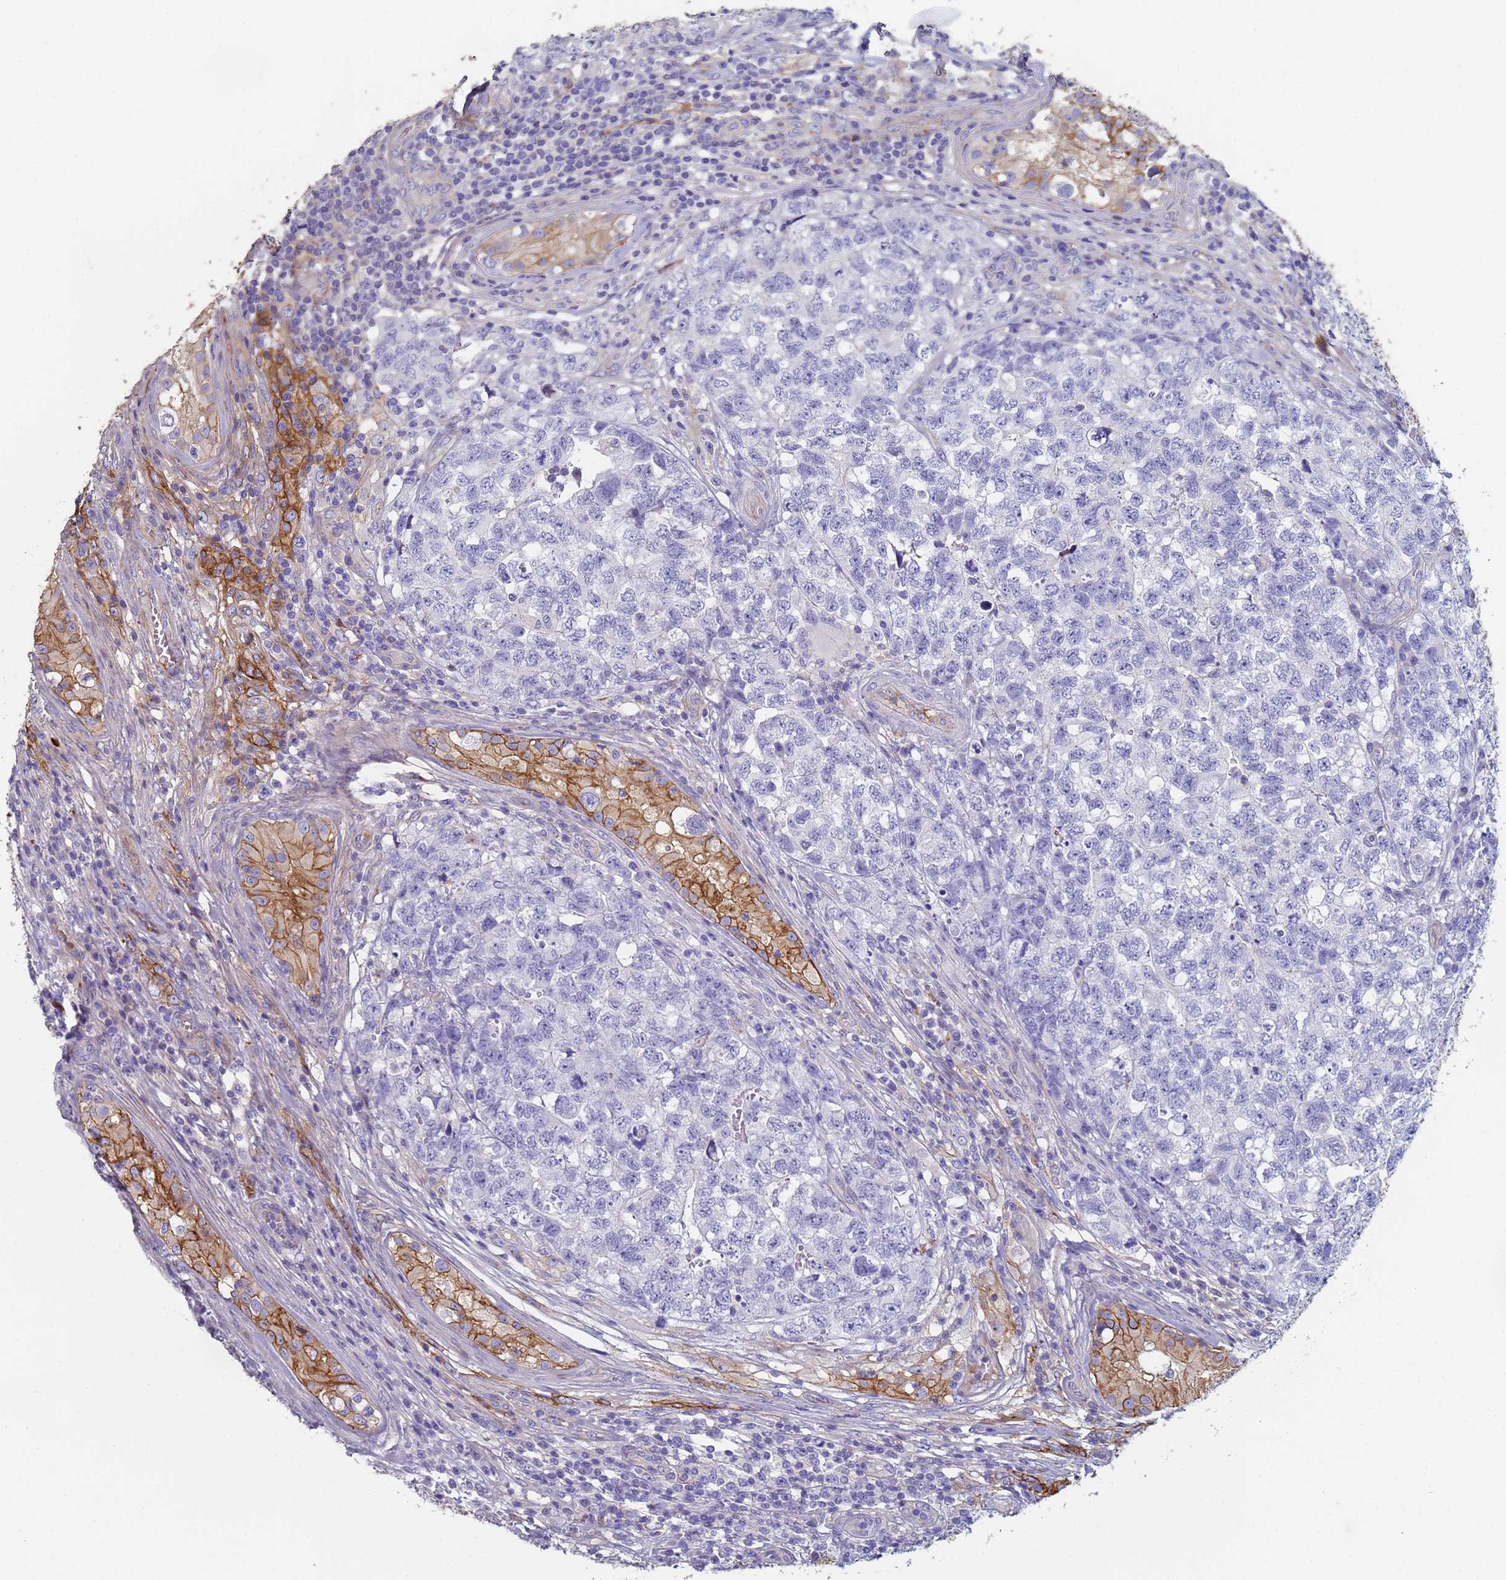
{"staining": {"intensity": "negative", "quantity": "none", "location": "none"}, "tissue": "testis cancer", "cell_type": "Tumor cells", "image_type": "cancer", "snomed": [{"axis": "morphology", "description": "Carcinoma, Embryonal, NOS"}, {"axis": "topography", "description": "Testis"}], "caption": "Micrograph shows no protein positivity in tumor cells of embryonal carcinoma (testis) tissue.", "gene": "ABCA8", "patient": {"sex": "male", "age": 31}}